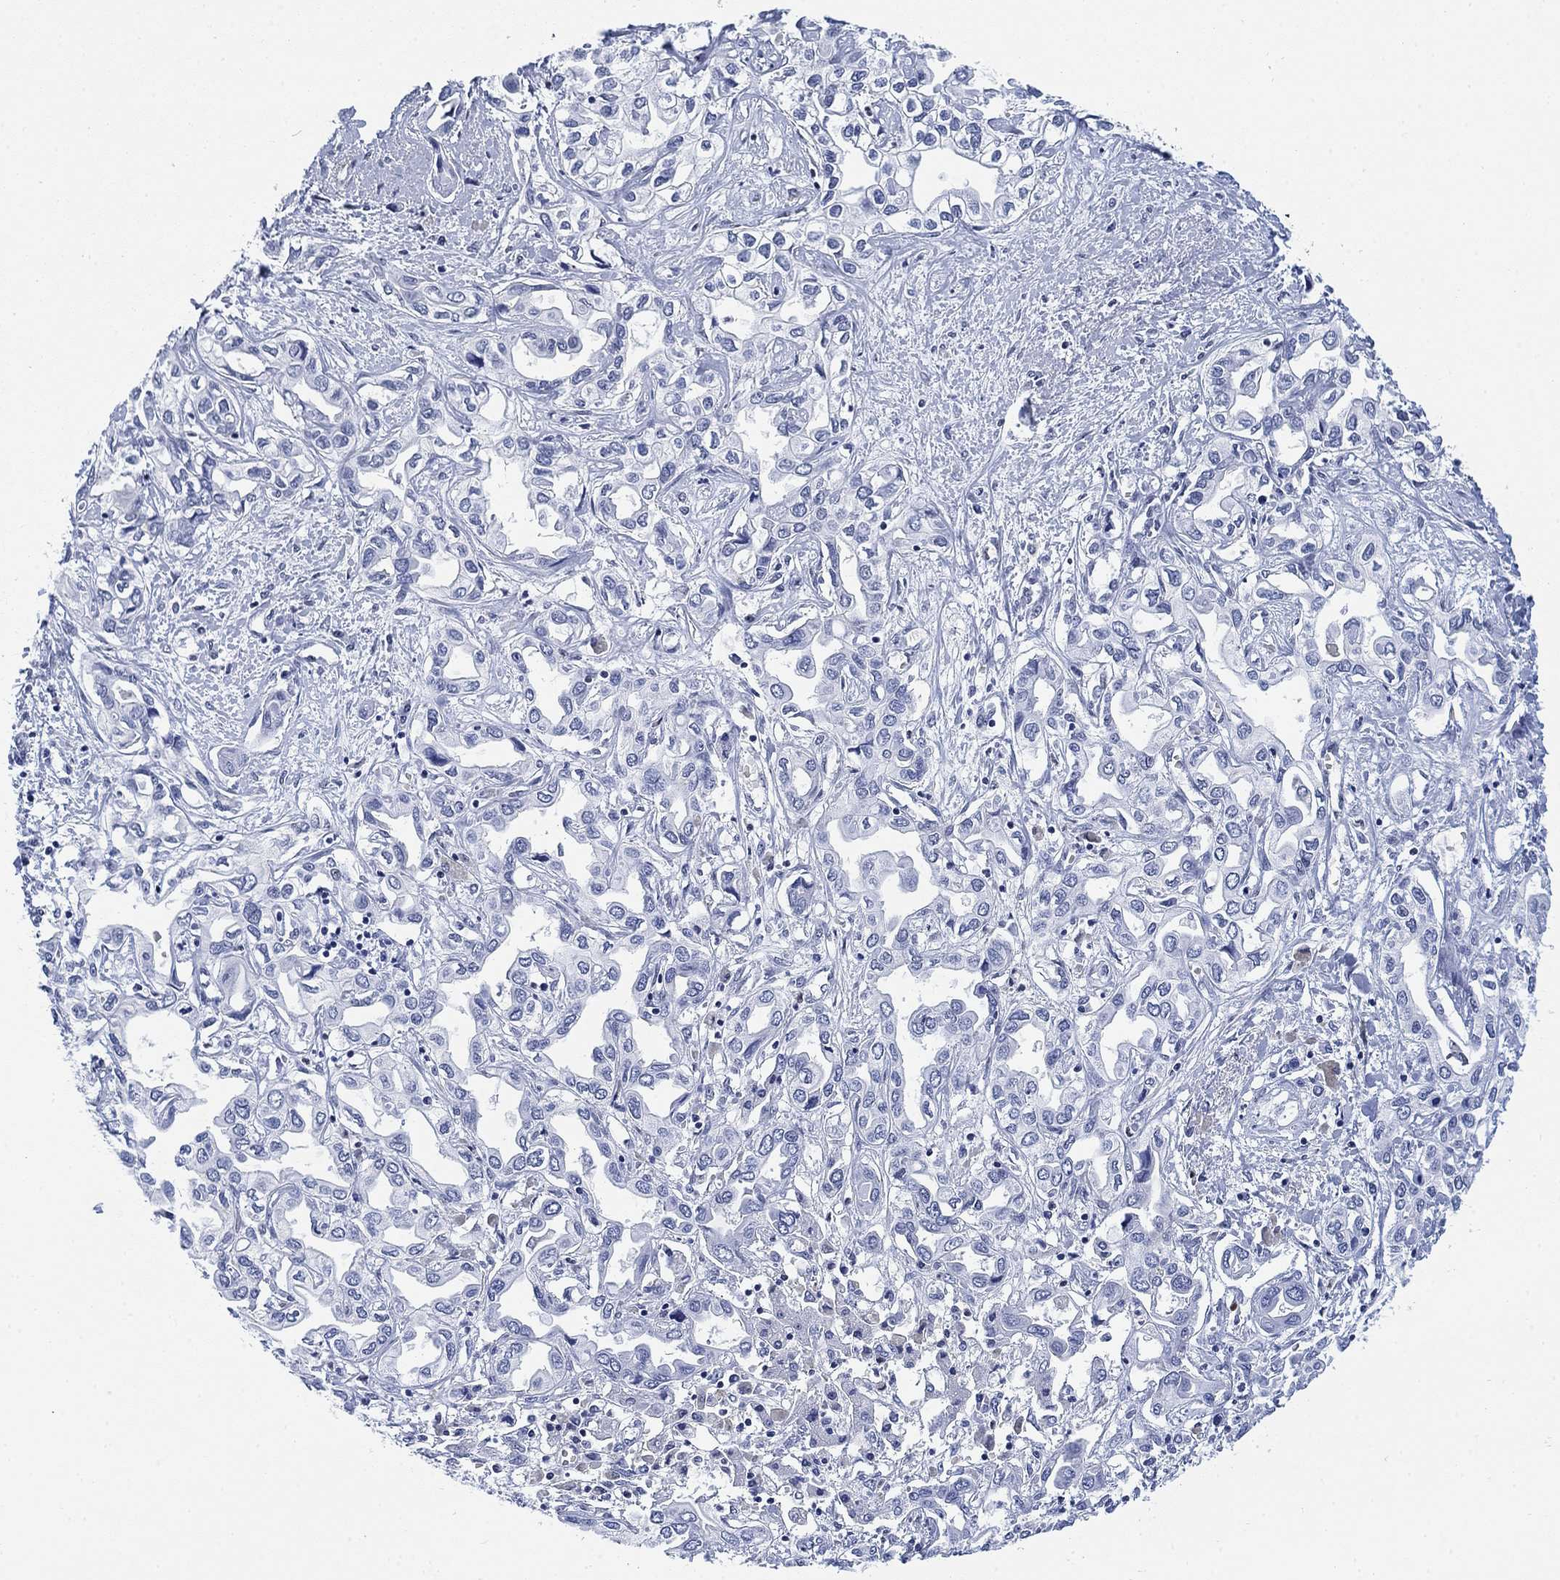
{"staining": {"intensity": "negative", "quantity": "none", "location": "none"}, "tissue": "liver cancer", "cell_type": "Tumor cells", "image_type": "cancer", "snomed": [{"axis": "morphology", "description": "Cholangiocarcinoma"}, {"axis": "topography", "description": "Liver"}], "caption": "Micrograph shows no protein staining in tumor cells of liver cancer (cholangiocarcinoma) tissue.", "gene": "H1-10", "patient": {"sex": "female", "age": 64}}